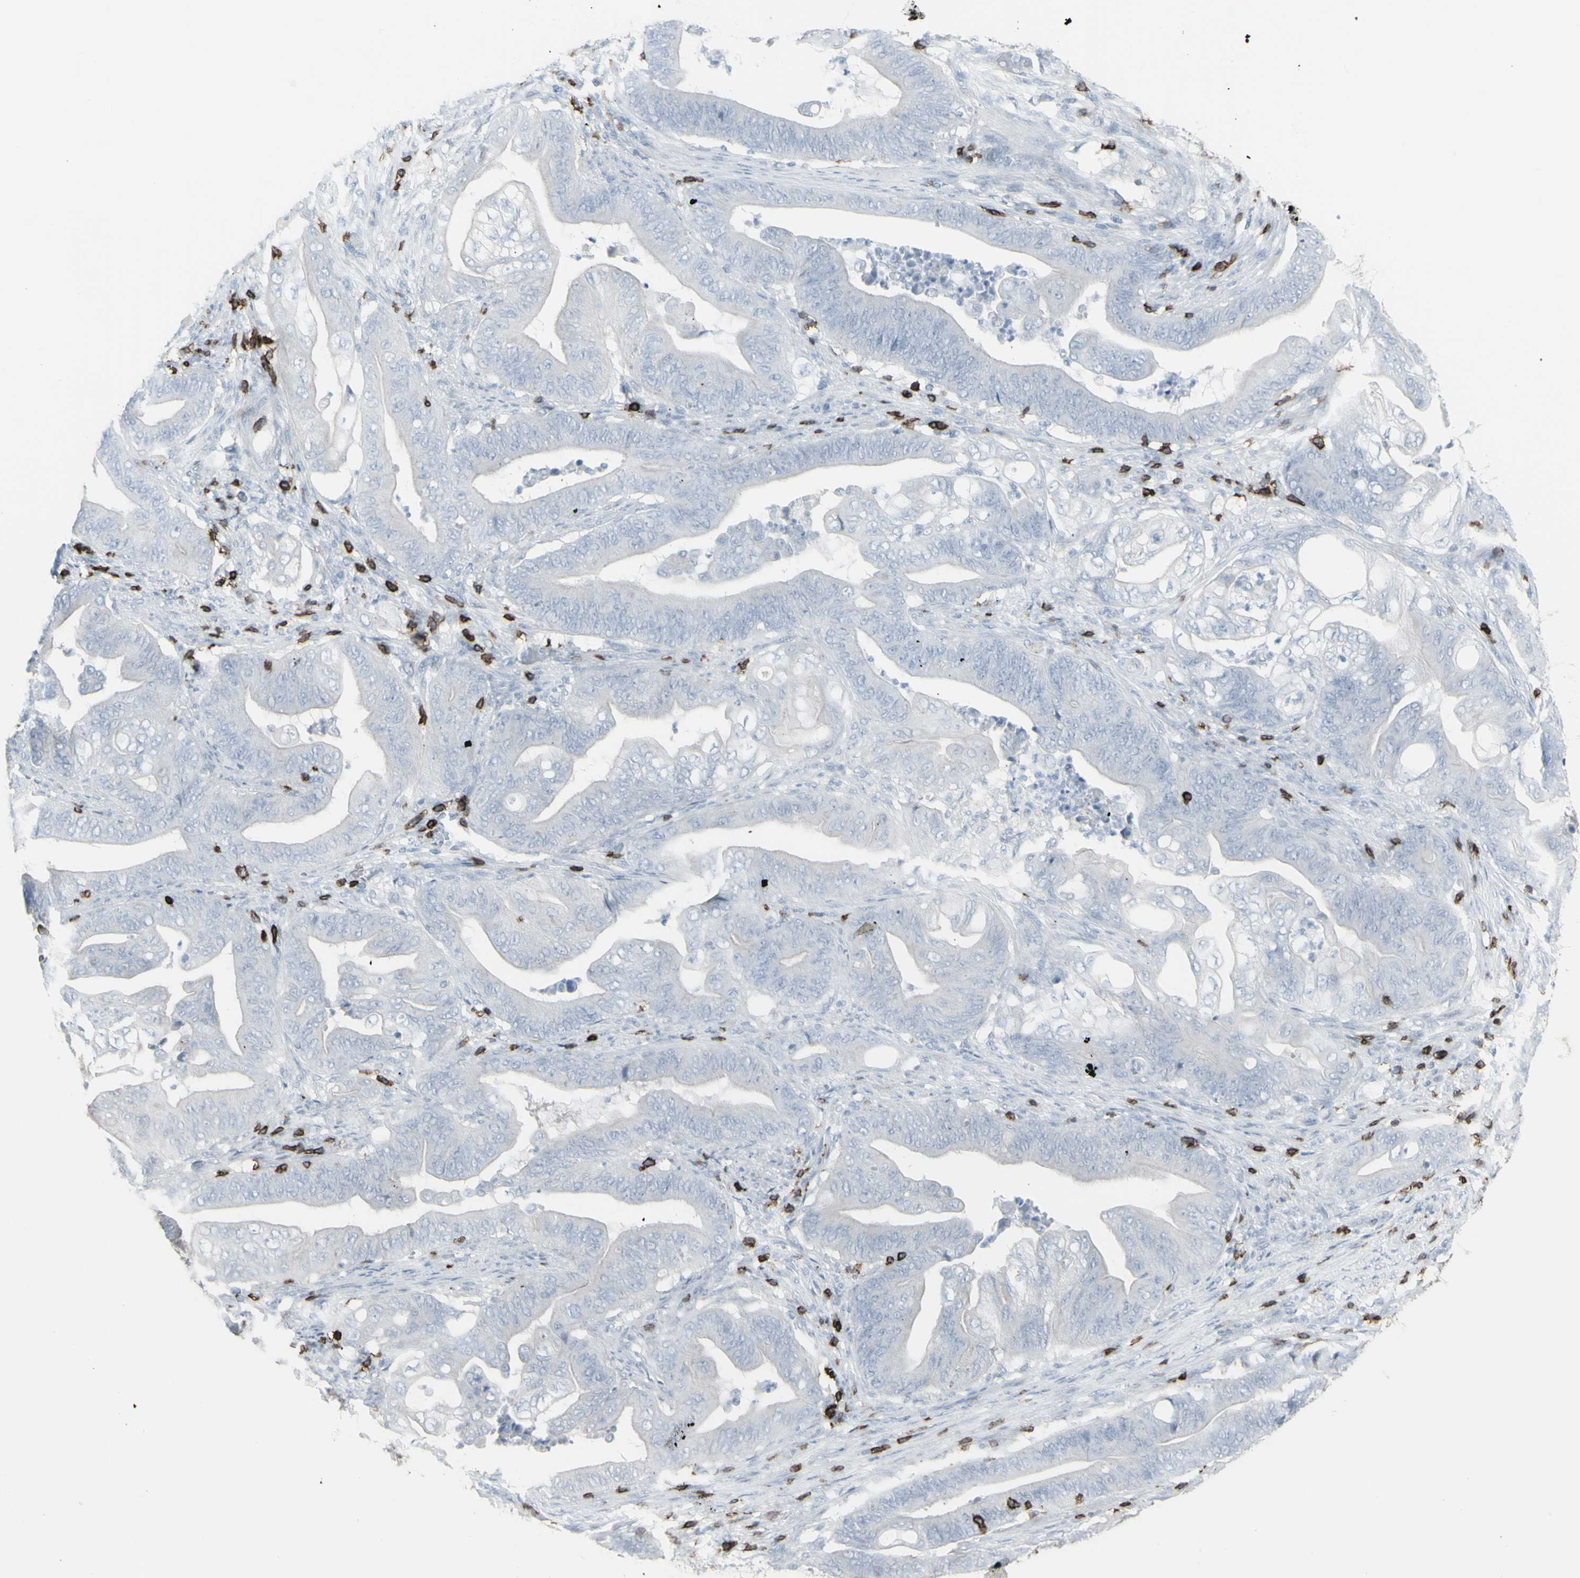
{"staining": {"intensity": "negative", "quantity": "none", "location": "none"}, "tissue": "stomach cancer", "cell_type": "Tumor cells", "image_type": "cancer", "snomed": [{"axis": "morphology", "description": "Adenocarcinoma, NOS"}, {"axis": "topography", "description": "Stomach"}], "caption": "Image shows no significant protein expression in tumor cells of stomach cancer.", "gene": "CD247", "patient": {"sex": "female", "age": 73}}